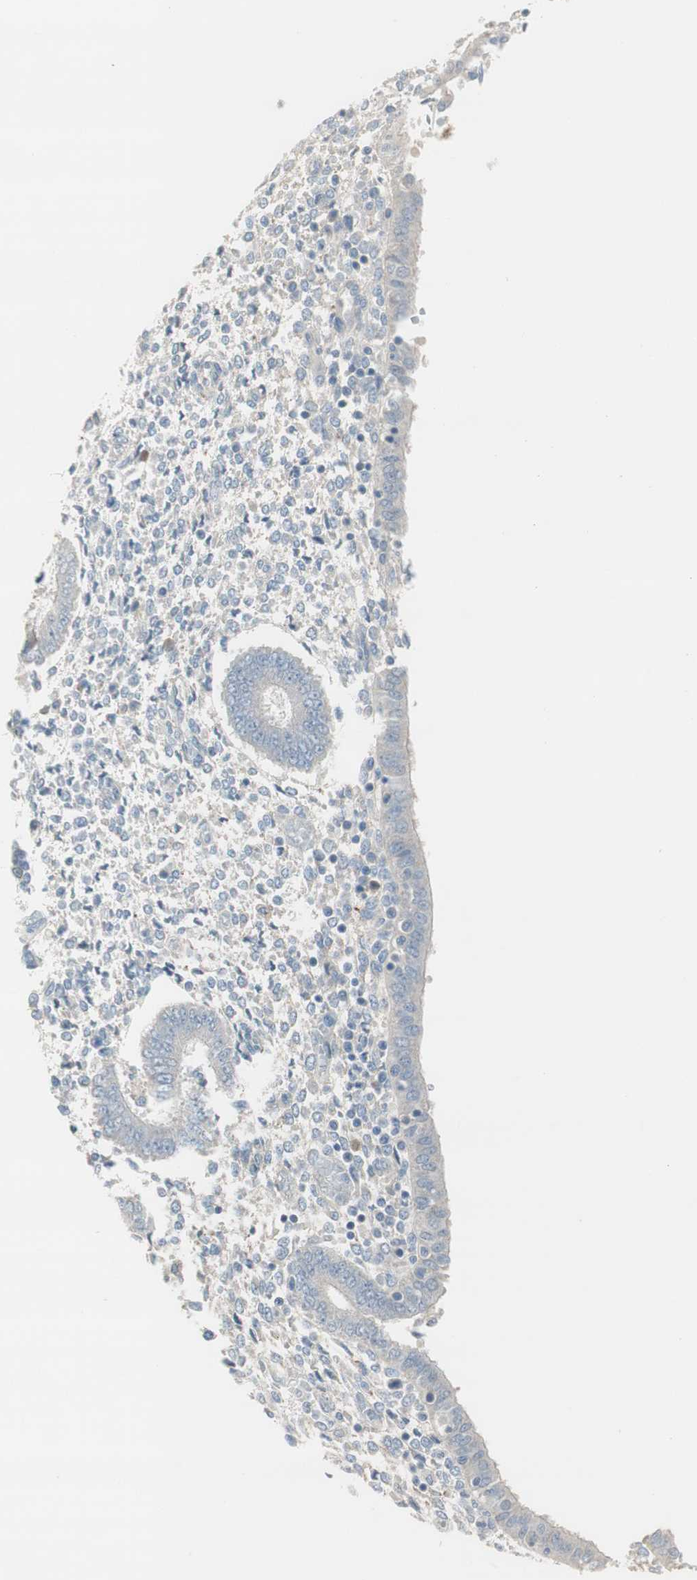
{"staining": {"intensity": "negative", "quantity": "none", "location": "none"}, "tissue": "endometrium", "cell_type": "Cells in endometrial stroma", "image_type": "normal", "snomed": [{"axis": "morphology", "description": "Normal tissue, NOS"}, {"axis": "topography", "description": "Endometrium"}], "caption": "Immunohistochemistry (IHC) micrograph of normal endometrium stained for a protein (brown), which demonstrates no expression in cells in endometrial stroma.", "gene": "EVA1A", "patient": {"sex": "female", "age": 35}}